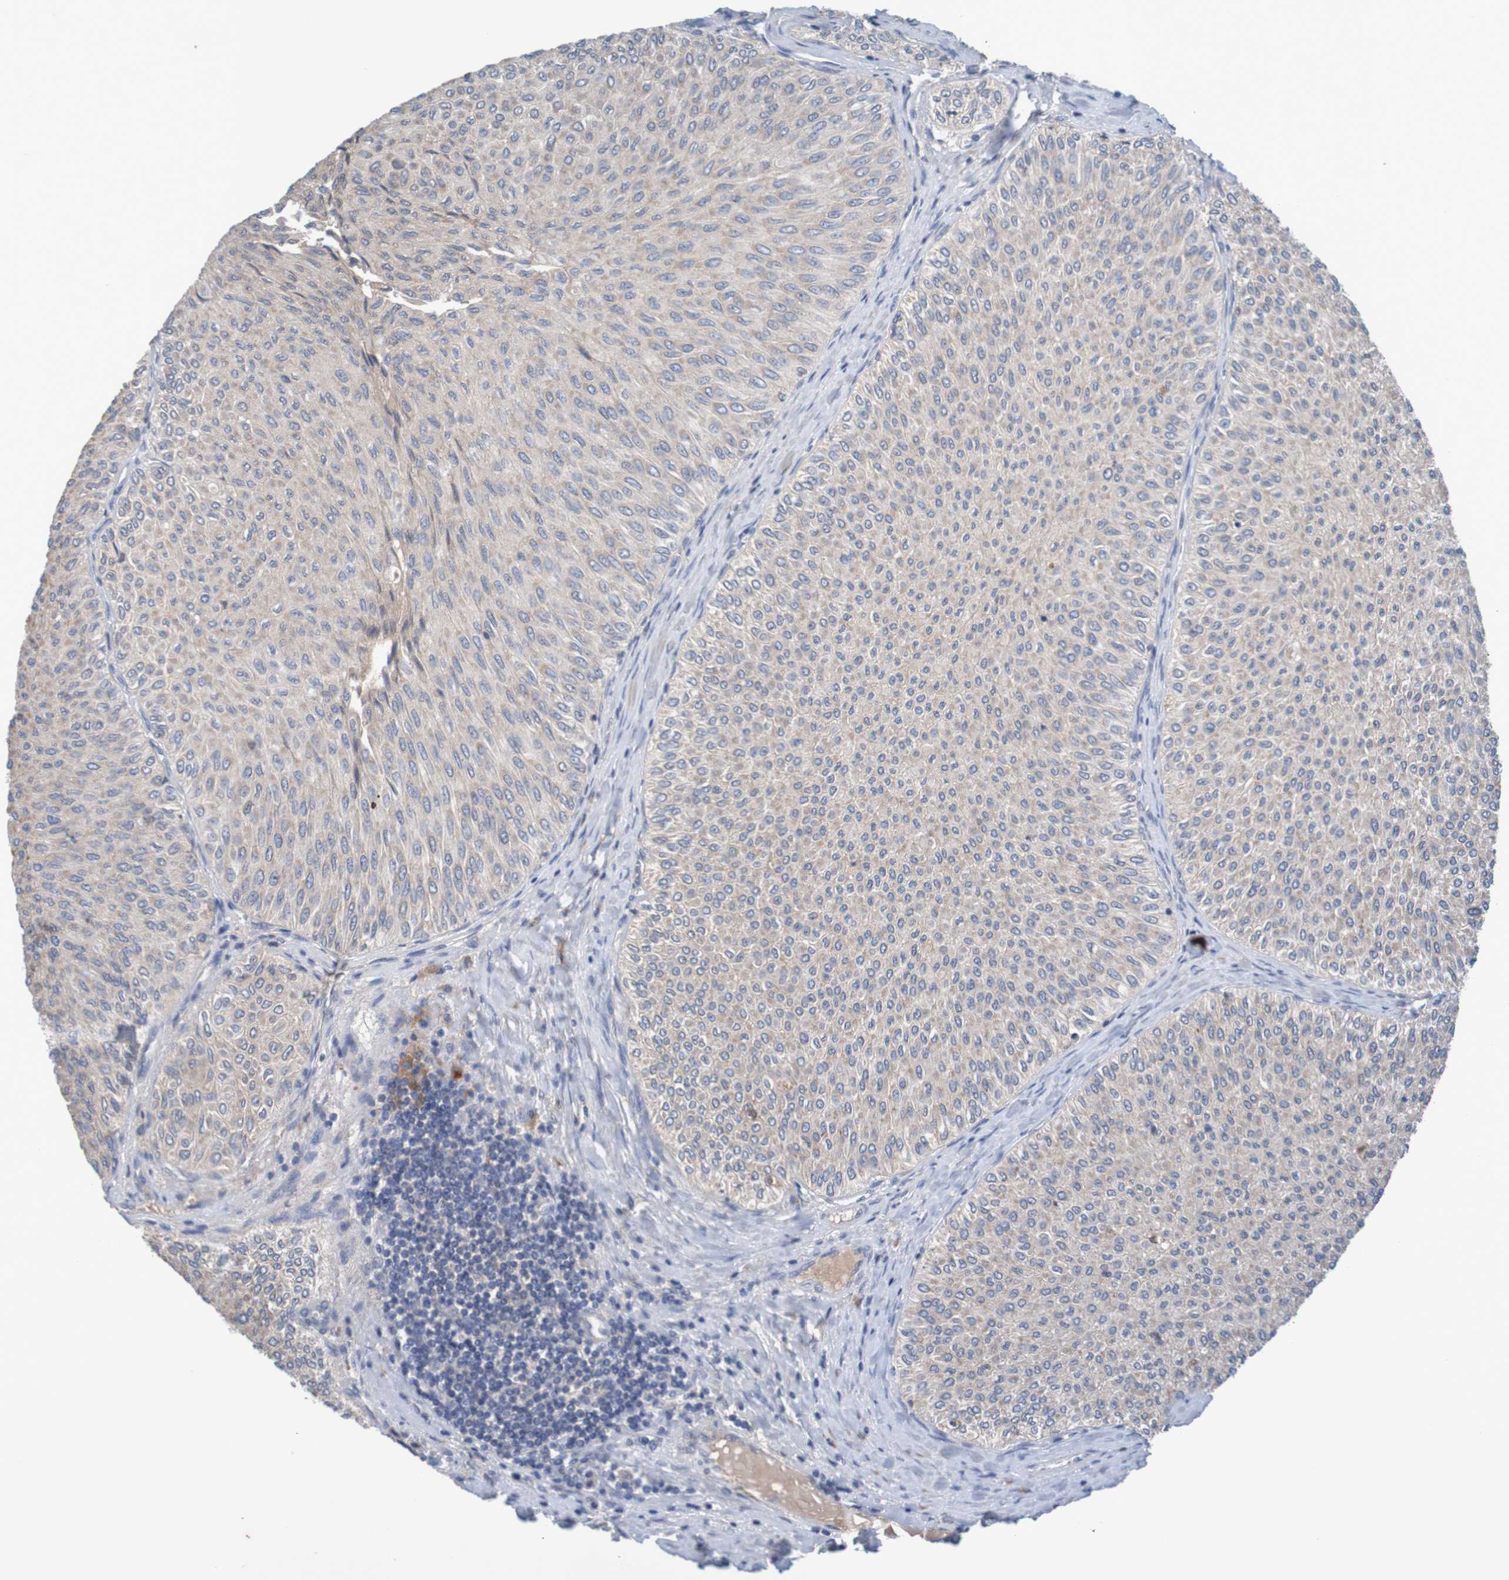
{"staining": {"intensity": "weak", "quantity": ">75%", "location": "cytoplasmic/membranous"}, "tissue": "urothelial cancer", "cell_type": "Tumor cells", "image_type": "cancer", "snomed": [{"axis": "morphology", "description": "Urothelial carcinoma, Low grade"}, {"axis": "topography", "description": "Urinary bladder"}], "caption": "Low-grade urothelial carcinoma stained with IHC displays weak cytoplasmic/membranous positivity in about >75% of tumor cells.", "gene": "LTA", "patient": {"sex": "male", "age": 78}}